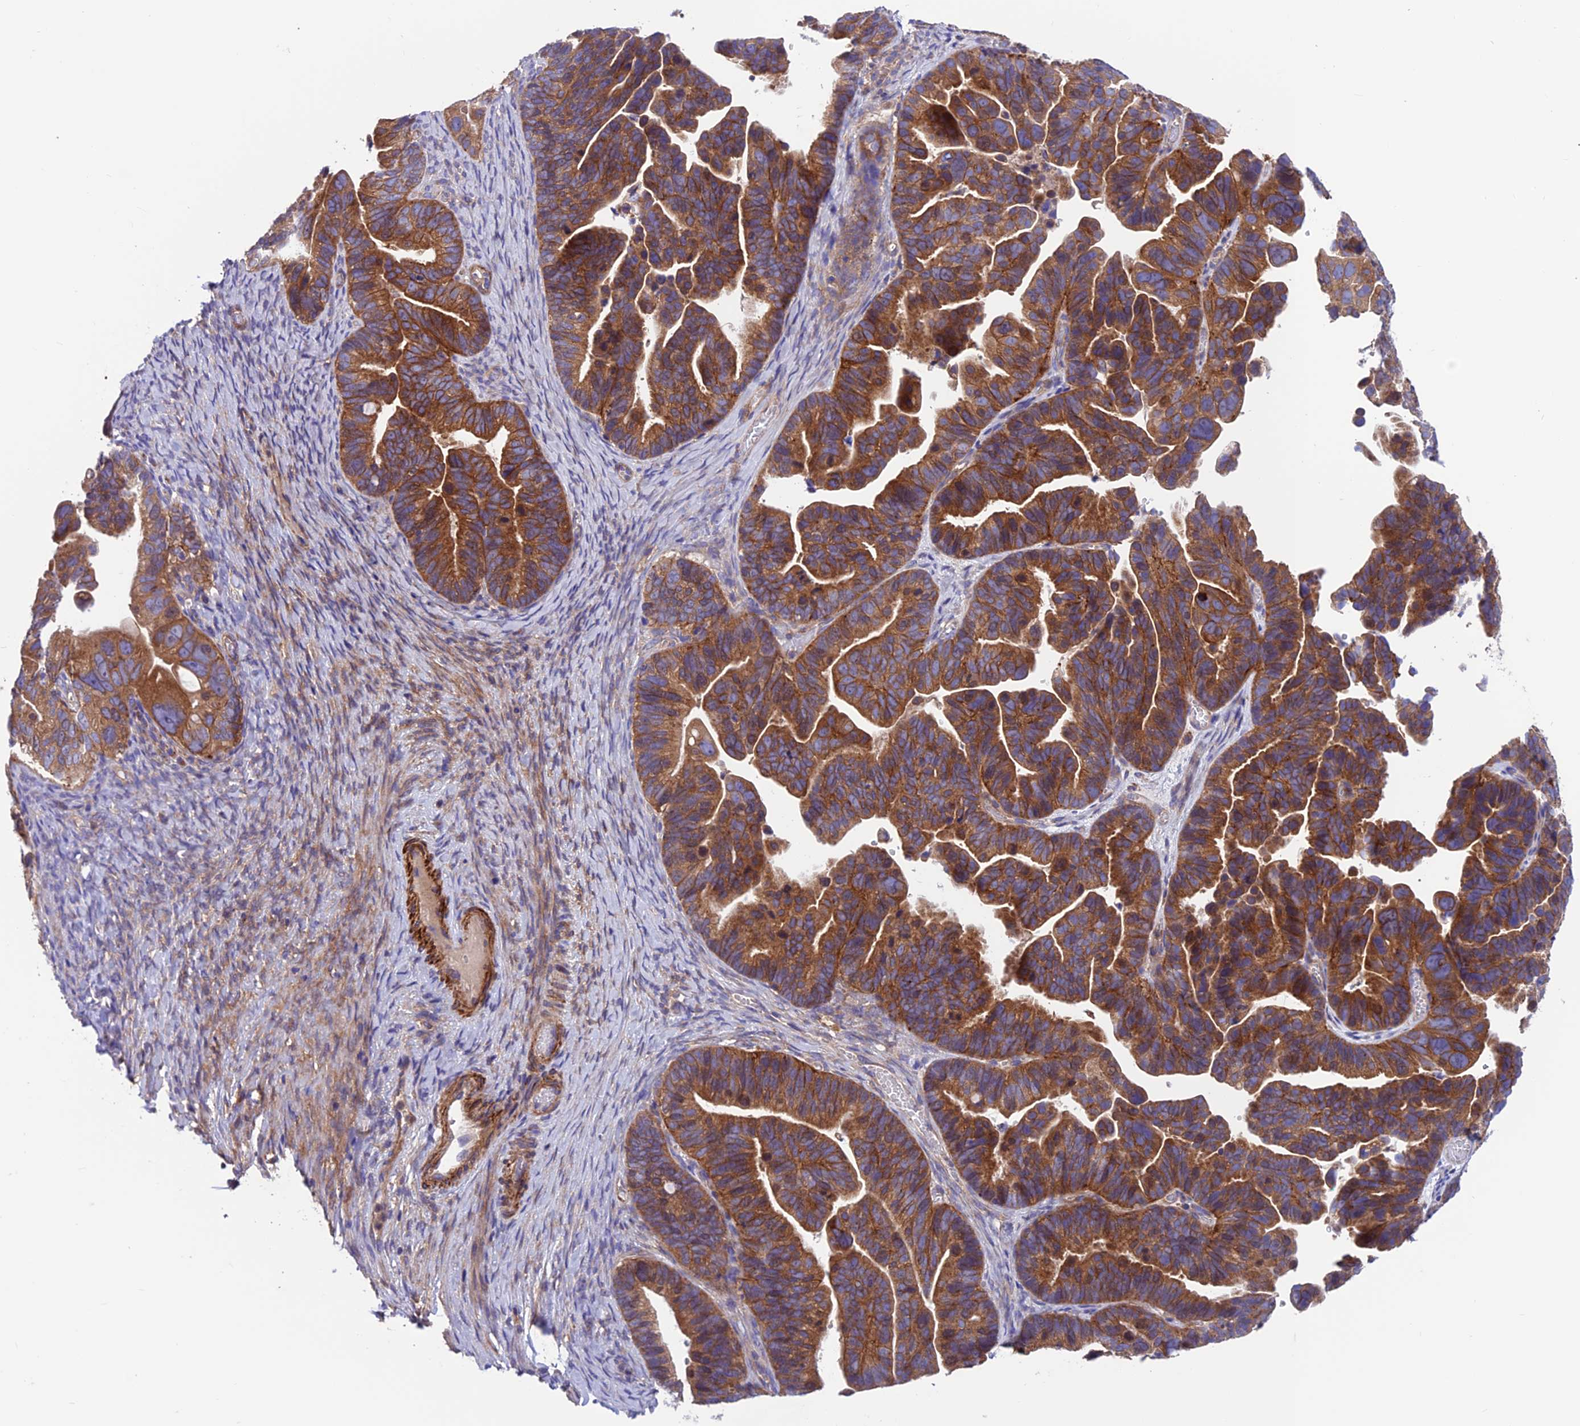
{"staining": {"intensity": "moderate", "quantity": ">75%", "location": "cytoplasmic/membranous"}, "tissue": "ovarian cancer", "cell_type": "Tumor cells", "image_type": "cancer", "snomed": [{"axis": "morphology", "description": "Cystadenocarcinoma, serous, NOS"}, {"axis": "topography", "description": "Ovary"}], "caption": "Ovarian serous cystadenocarcinoma tissue reveals moderate cytoplasmic/membranous staining in about >75% of tumor cells, visualized by immunohistochemistry.", "gene": "VPS16", "patient": {"sex": "female", "age": 56}}